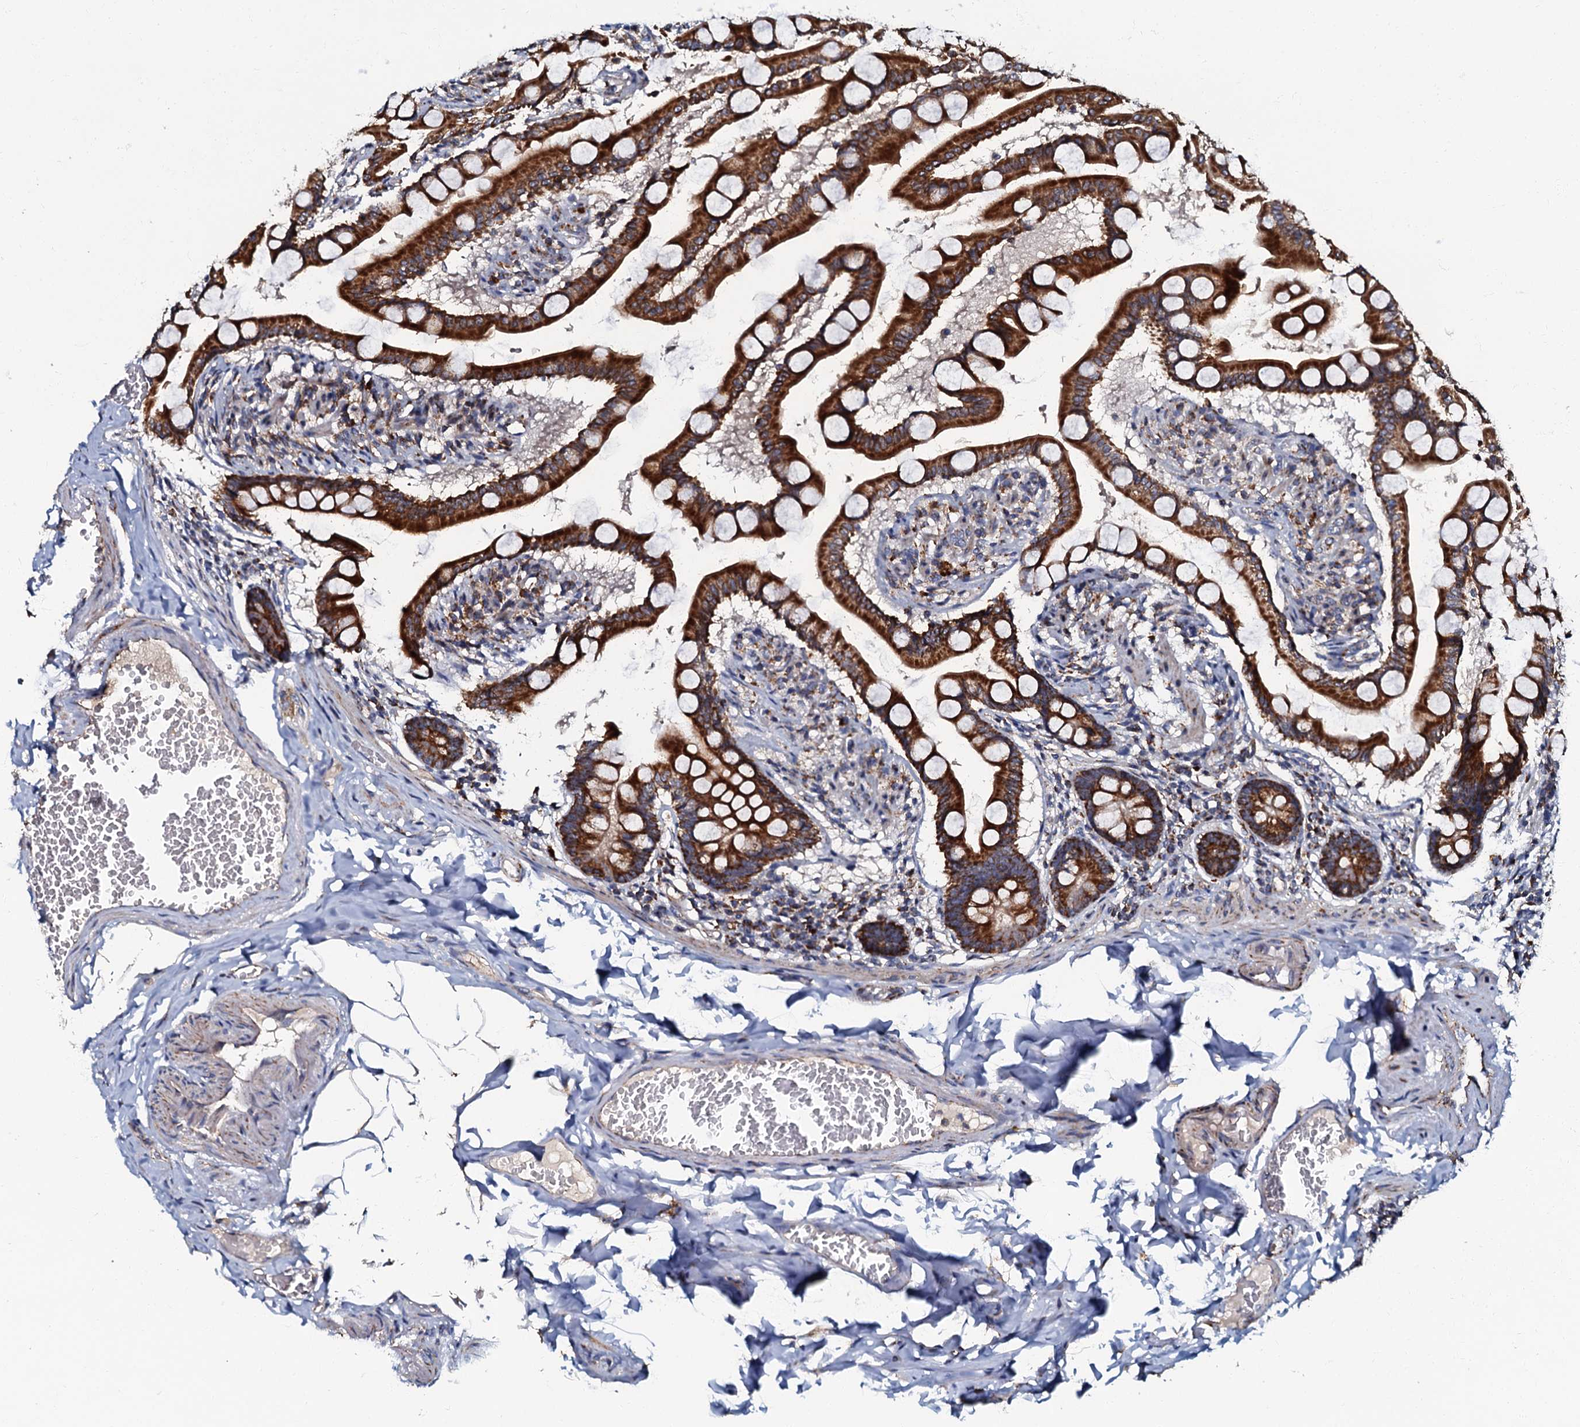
{"staining": {"intensity": "strong", "quantity": ">75%", "location": "cytoplasmic/membranous"}, "tissue": "small intestine", "cell_type": "Glandular cells", "image_type": "normal", "snomed": [{"axis": "morphology", "description": "Normal tissue, NOS"}, {"axis": "topography", "description": "Small intestine"}], "caption": "Small intestine stained for a protein displays strong cytoplasmic/membranous positivity in glandular cells. (DAB (3,3'-diaminobenzidine) IHC with brightfield microscopy, high magnification).", "gene": "NDUFA12", "patient": {"sex": "male", "age": 41}}